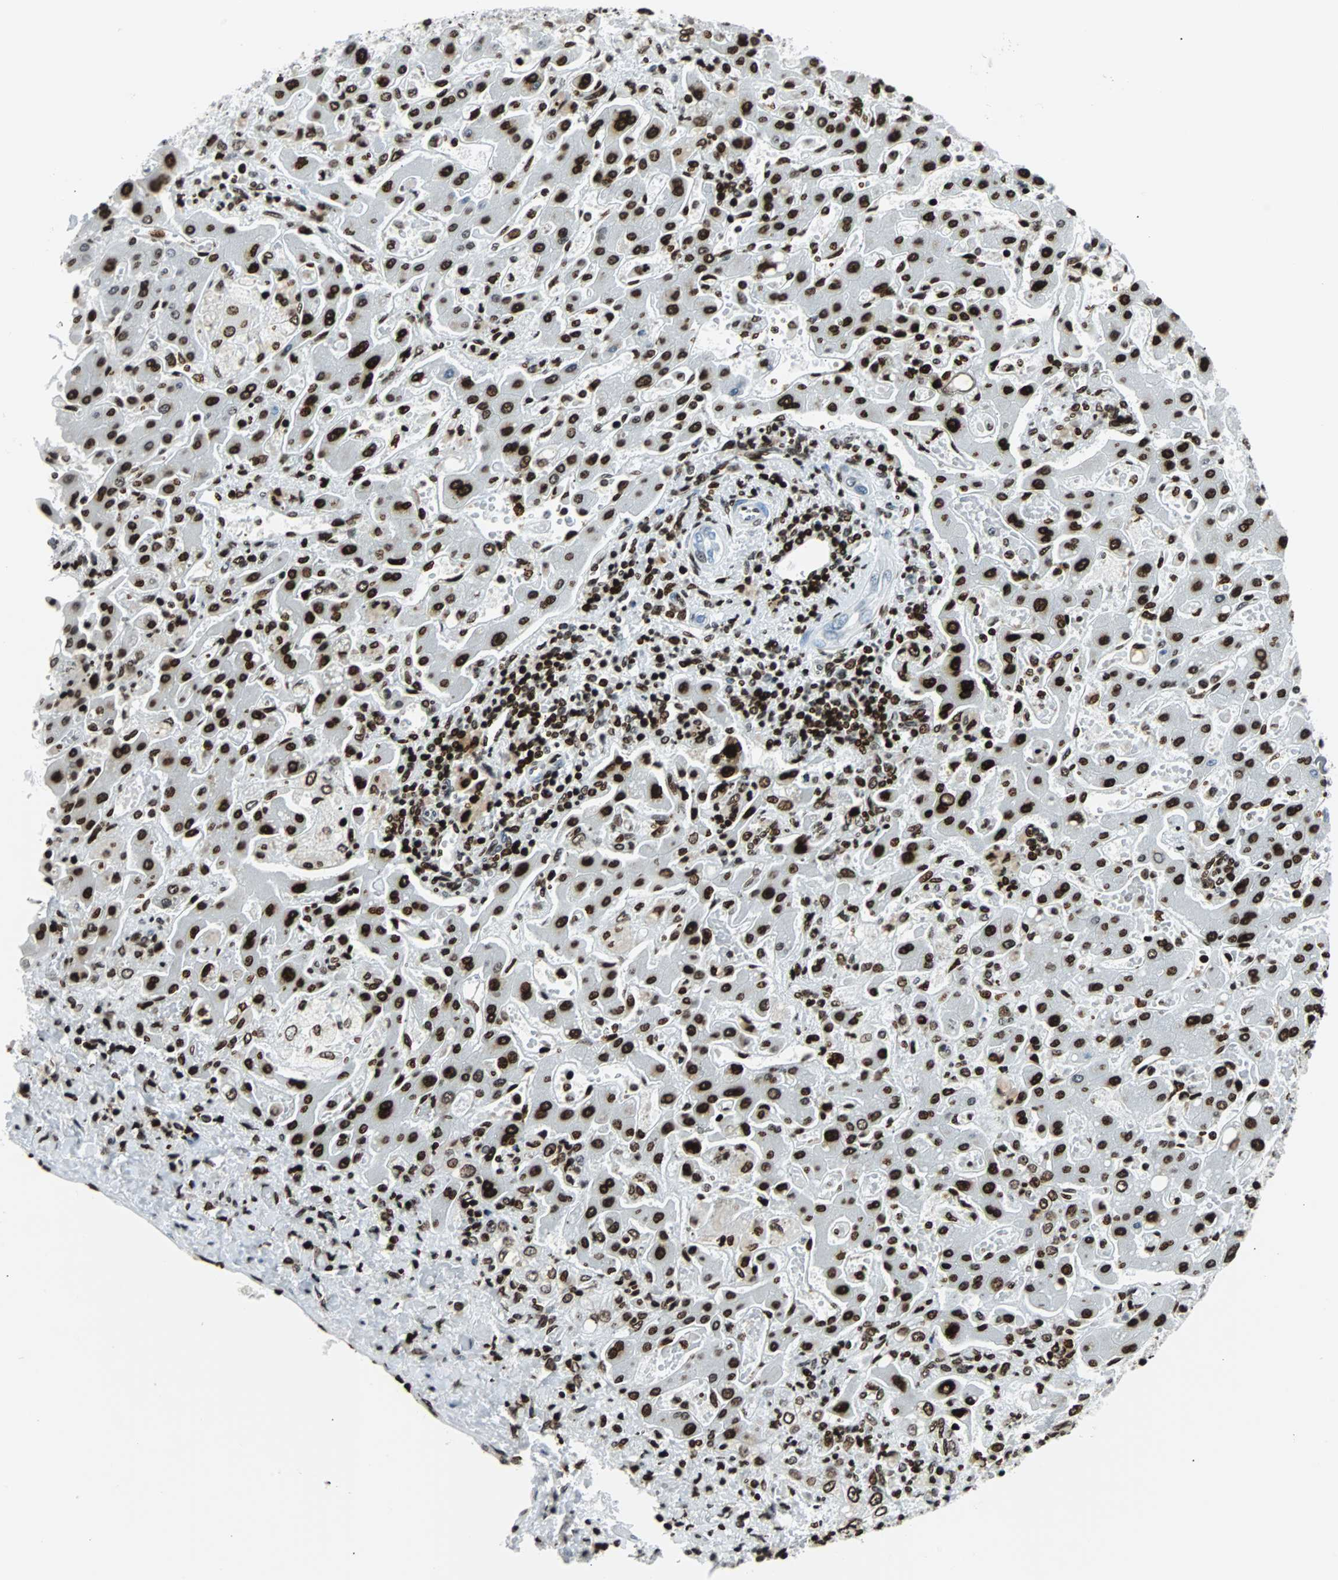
{"staining": {"intensity": "strong", "quantity": ">75%", "location": "nuclear"}, "tissue": "liver cancer", "cell_type": "Tumor cells", "image_type": "cancer", "snomed": [{"axis": "morphology", "description": "Cholangiocarcinoma"}, {"axis": "topography", "description": "Liver"}], "caption": "Liver cholangiocarcinoma stained for a protein shows strong nuclear positivity in tumor cells. (Brightfield microscopy of DAB IHC at high magnification).", "gene": "ZNF131", "patient": {"sex": "male", "age": 50}}